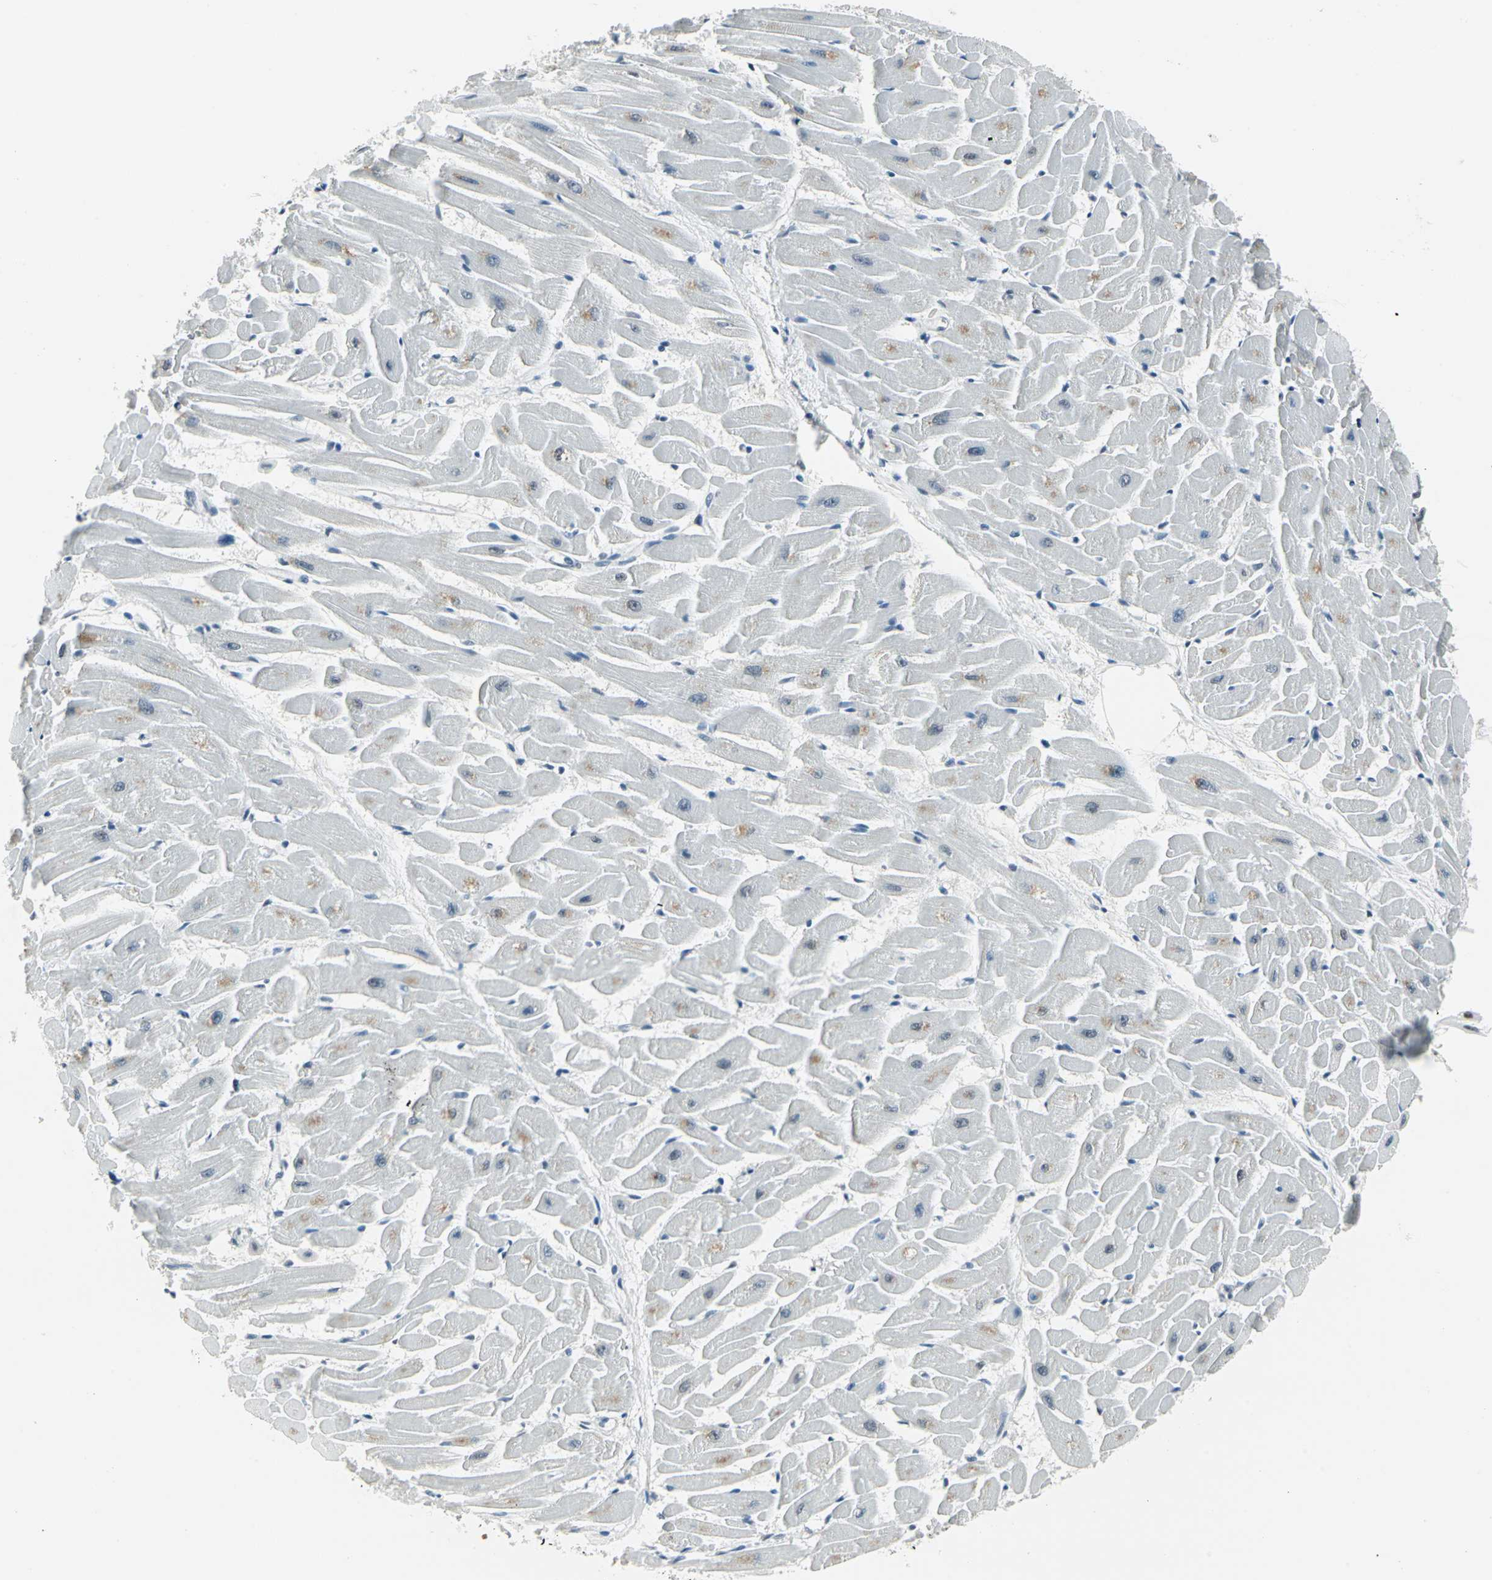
{"staining": {"intensity": "moderate", "quantity": "<25%", "location": "nuclear"}, "tissue": "heart muscle", "cell_type": "Cardiomyocytes", "image_type": "normal", "snomed": [{"axis": "morphology", "description": "Normal tissue, NOS"}, {"axis": "topography", "description": "Heart"}], "caption": "Immunohistochemical staining of benign human heart muscle demonstrates moderate nuclear protein positivity in about <25% of cardiomyocytes.", "gene": "ADNP", "patient": {"sex": "female", "age": 19}}